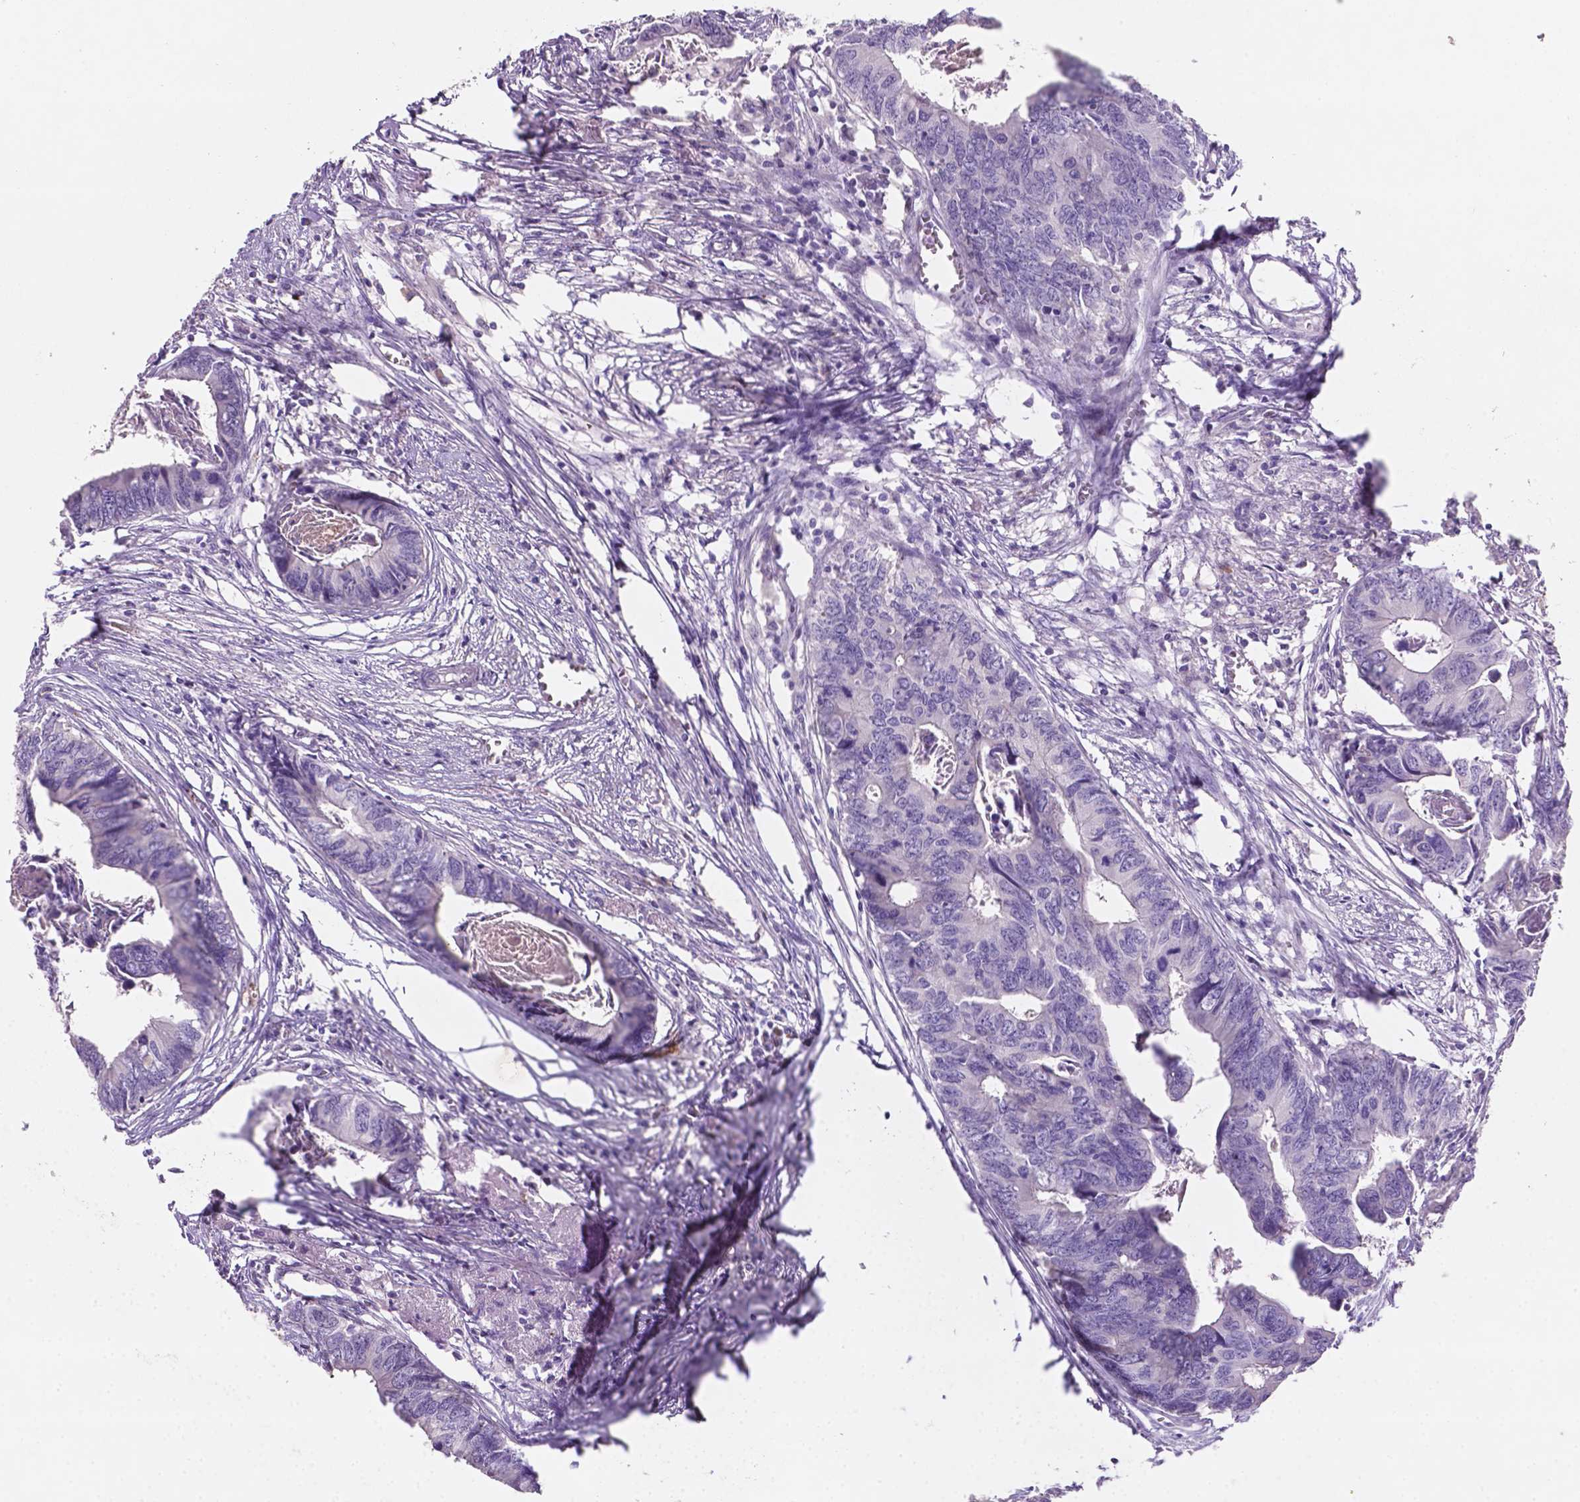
{"staining": {"intensity": "negative", "quantity": "none", "location": "none"}, "tissue": "colorectal cancer", "cell_type": "Tumor cells", "image_type": "cancer", "snomed": [{"axis": "morphology", "description": "Adenocarcinoma, NOS"}, {"axis": "topography", "description": "Colon"}], "caption": "This is a photomicrograph of immunohistochemistry staining of colorectal cancer (adenocarcinoma), which shows no positivity in tumor cells.", "gene": "EBLN2", "patient": {"sex": "female", "age": 82}}